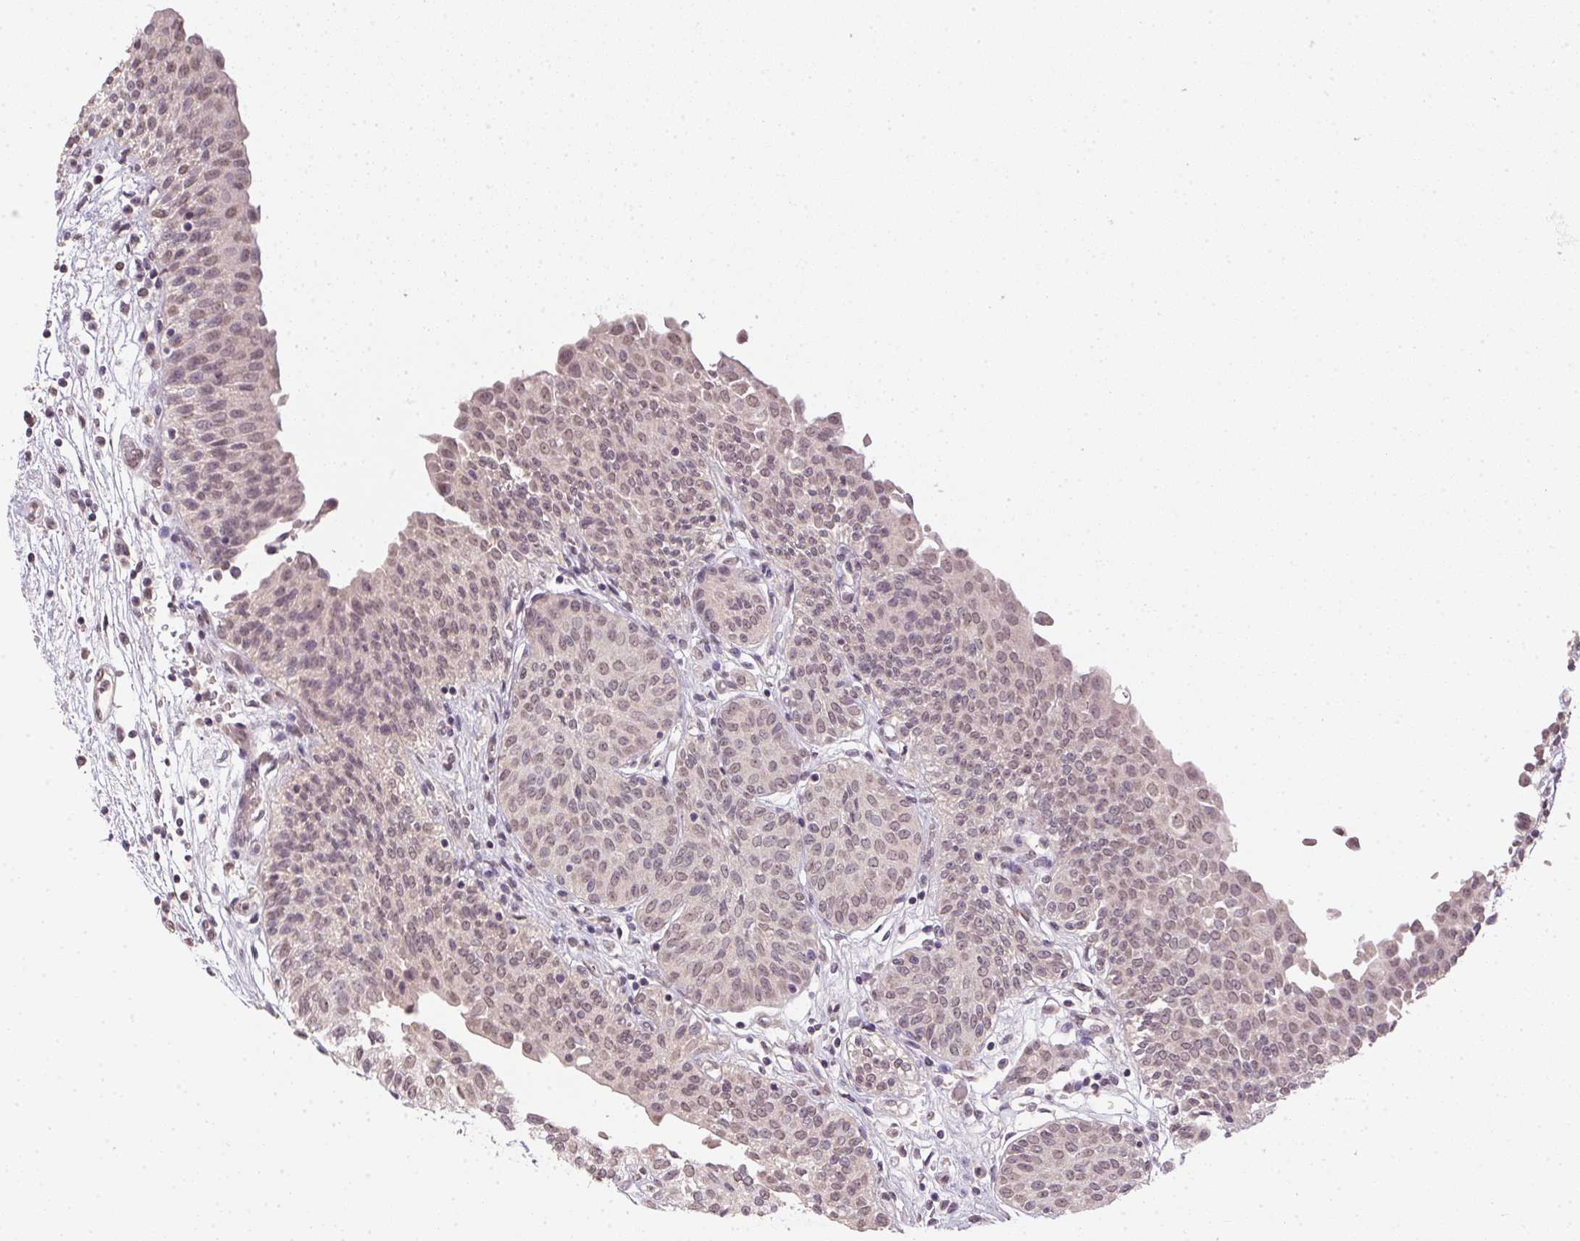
{"staining": {"intensity": "negative", "quantity": "none", "location": "none"}, "tissue": "urinary bladder", "cell_type": "Urothelial cells", "image_type": "normal", "snomed": [{"axis": "morphology", "description": "Normal tissue, NOS"}, {"axis": "topography", "description": "Urinary bladder"}], "caption": "This histopathology image is of normal urinary bladder stained with immunohistochemistry (IHC) to label a protein in brown with the nuclei are counter-stained blue. There is no positivity in urothelial cells.", "gene": "PPP4R4", "patient": {"sex": "male", "age": 68}}